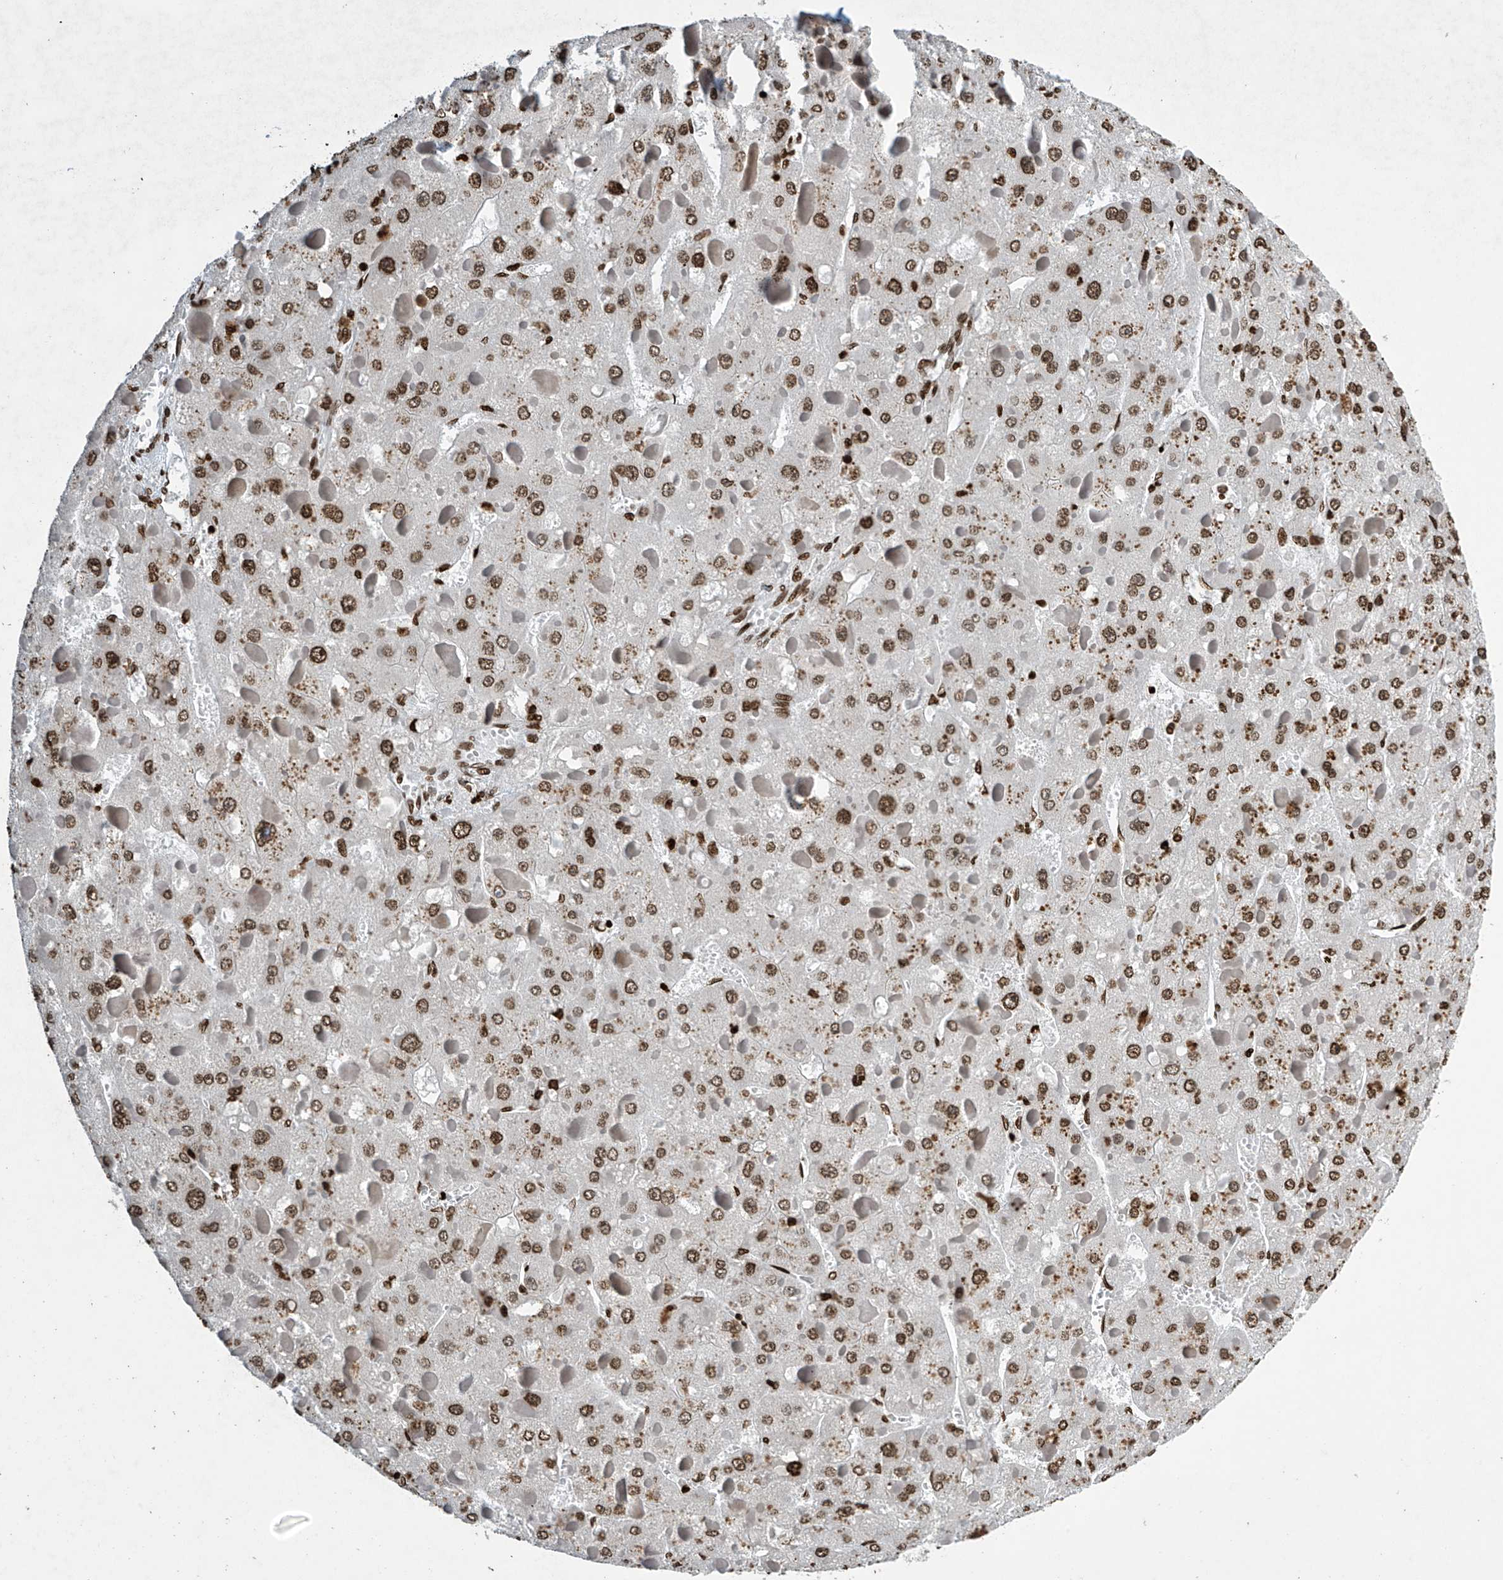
{"staining": {"intensity": "moderate", "quantity": ">75%", "location": "nuclear"}, "tissue": "liver cancer", "cell_type": "Tumor cells", "image_type": "cancer", "snomed": [{"axis": "morphology", "description": "Carcinoma, Hepatocellular, NOS"}, {"axis": "topography", "description": "Liver"}], "caption": "Moderate nuclear protein positivity is identified in about >75% of tumor cells in liver hepatocellular carcinoma.", "gene": "H4C16", "patient": {"sex": "female", "age": 73}}